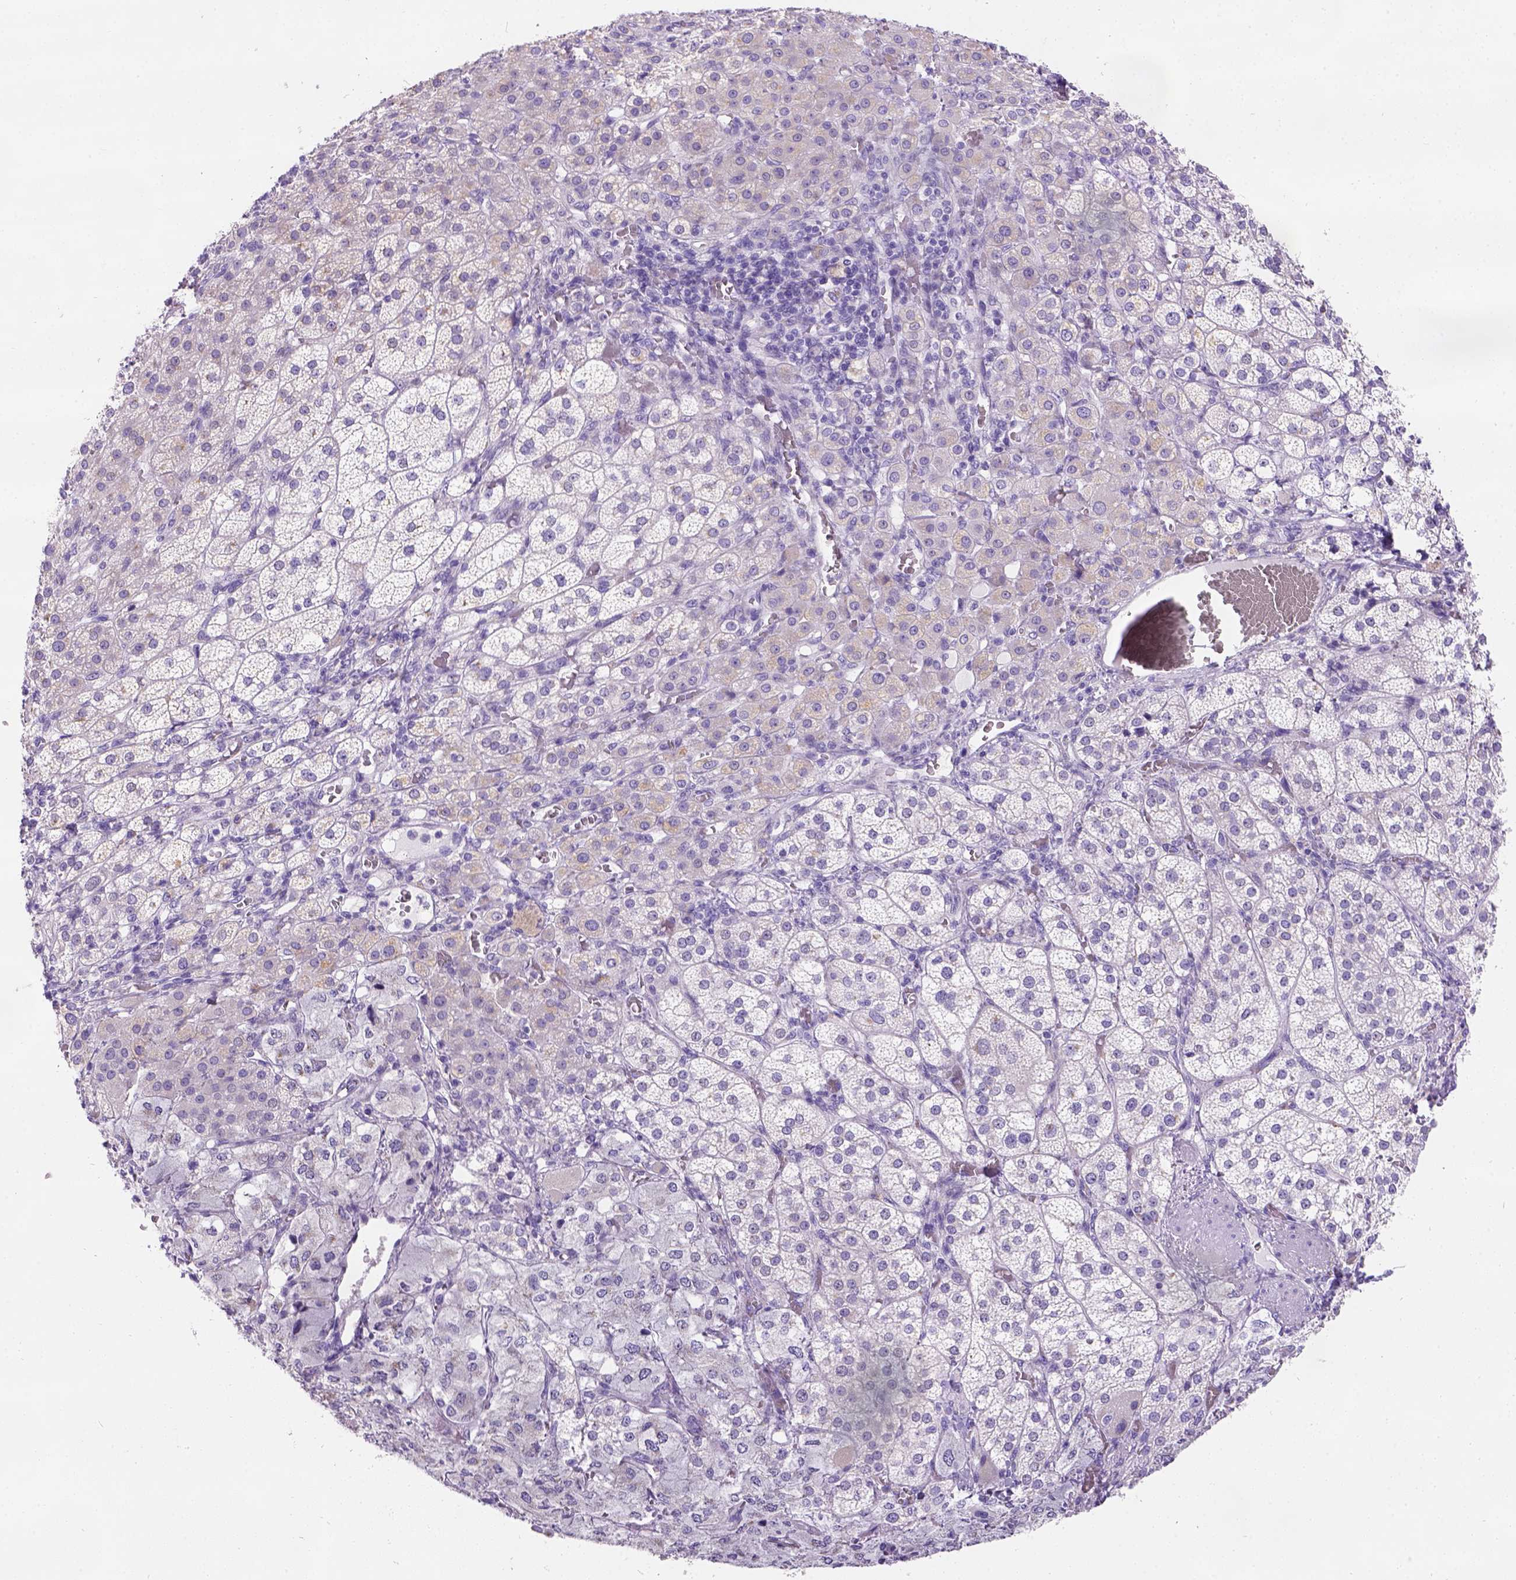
{"staining": {"intensity": "weak", "quantity": "<25%", "location": "cytoplasmic/membranous"}, "tissue": "adrenal gland", "cell_type": "Glandular cells", "image_type": "normal", "snomed": [{"axis": "morphology", "description": "Normal tissue, NOS"}, {"axis": "topography", "description": "Adrenal gland"}], "caption": "Immunohistochemical staining of normal human adrenal gland demonstrates no significant positivity in glandular cells. (IHC, brightfield microscopy, high magnification).", "gene": "PHF7", "patient": {"sex": "female", "age": 60}}